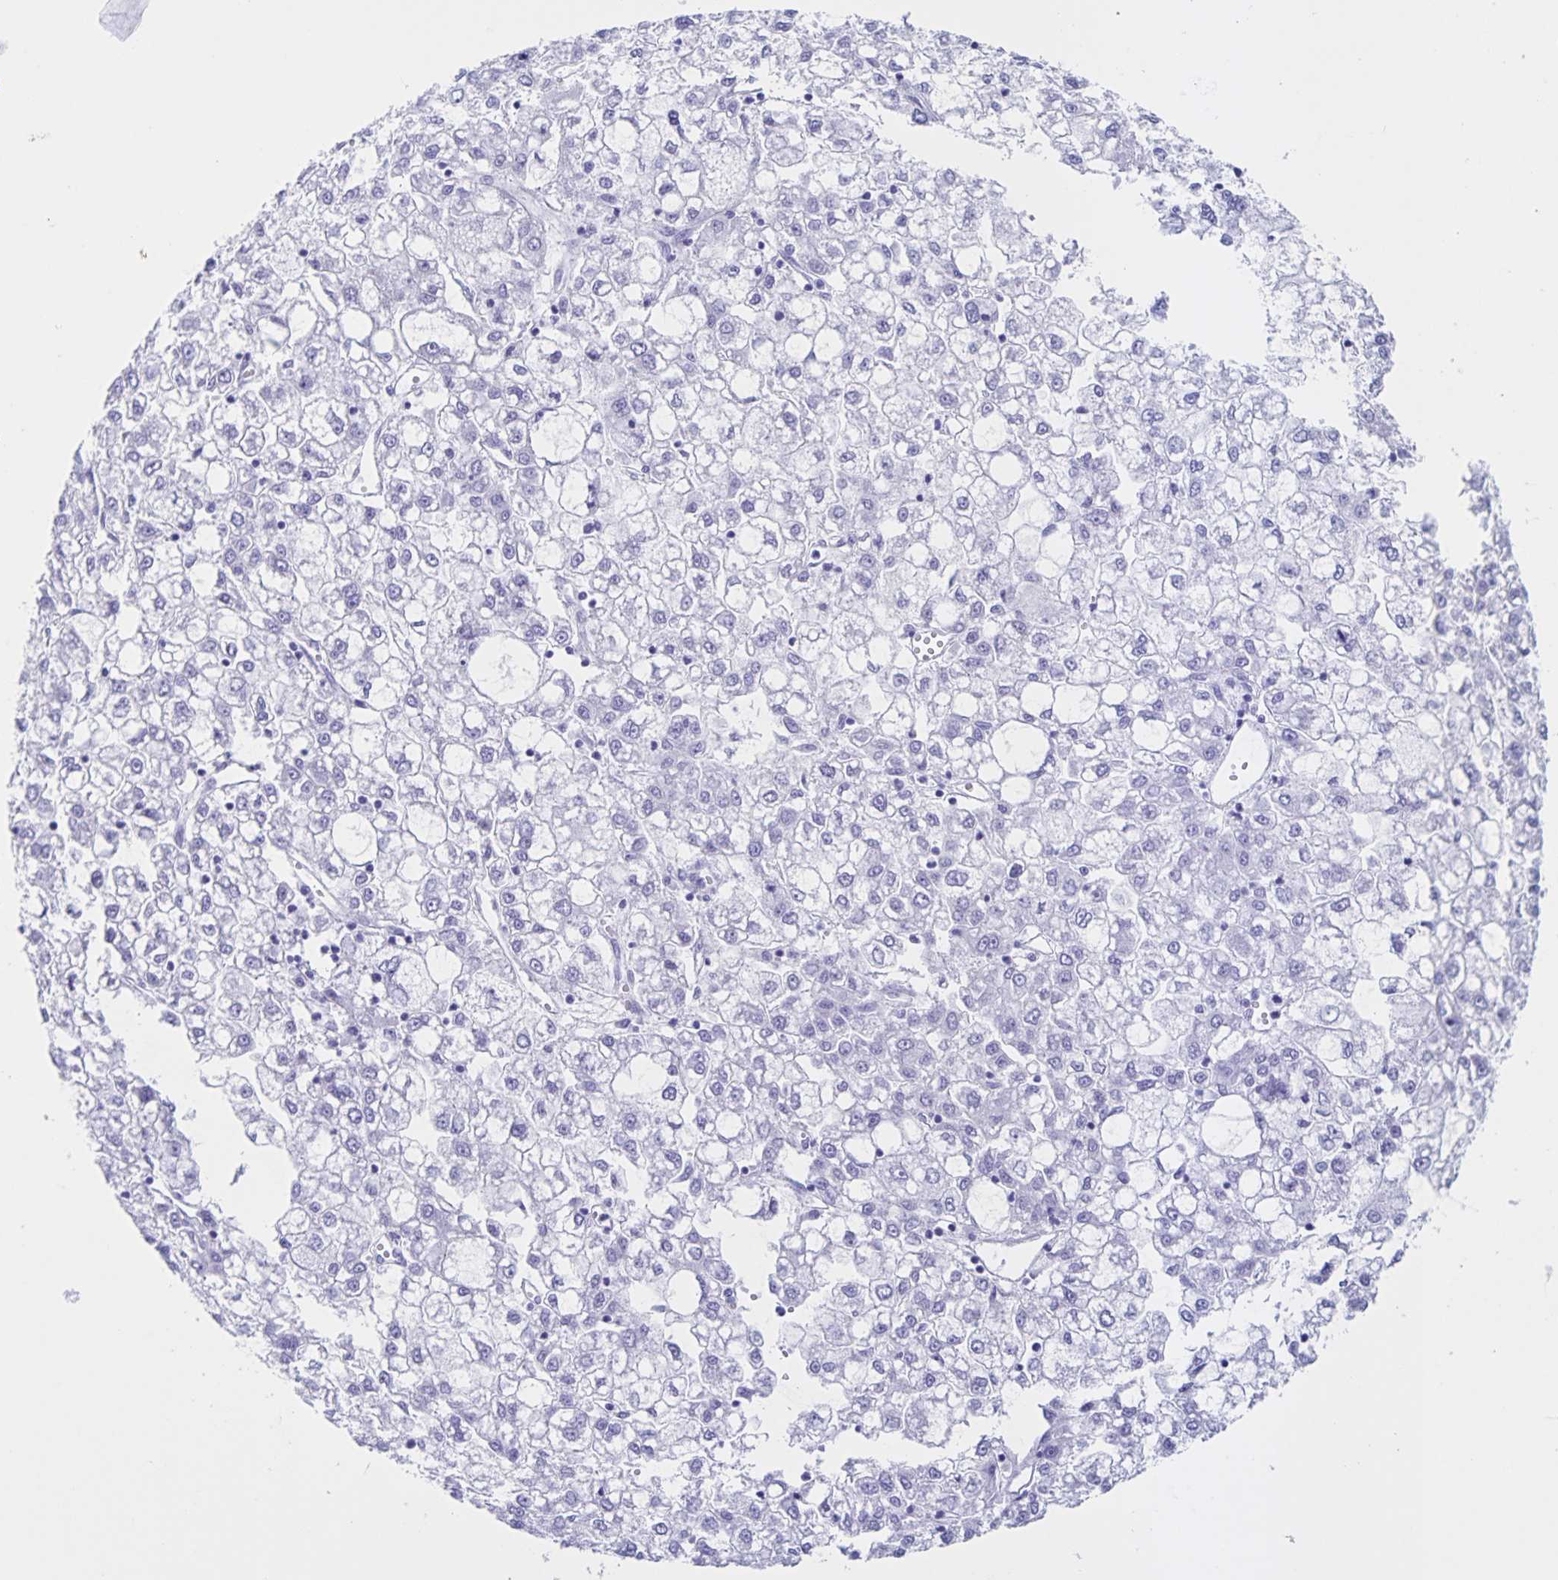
{"staining": {"intensity": "negative", "quantity": "none", "location": "none"}, "tissue": "liver cancer", "cell_type": "Tumor cells", "image_type": "cancer", "snomed": [{"axis": "morphology", "description": "Carcinoma, Hepatocellular, NOS"}, {"axis": "topography", "description": "Liver"}], "caption": "High power microscopy image of an IHC image of liver cancer, revealing no significant expression in tumor cells. (DAB immunohistochemistry with hematoxylin counter stain).", "gene": "C12orf56", "patient": {"sex": "male", "age": 40}}